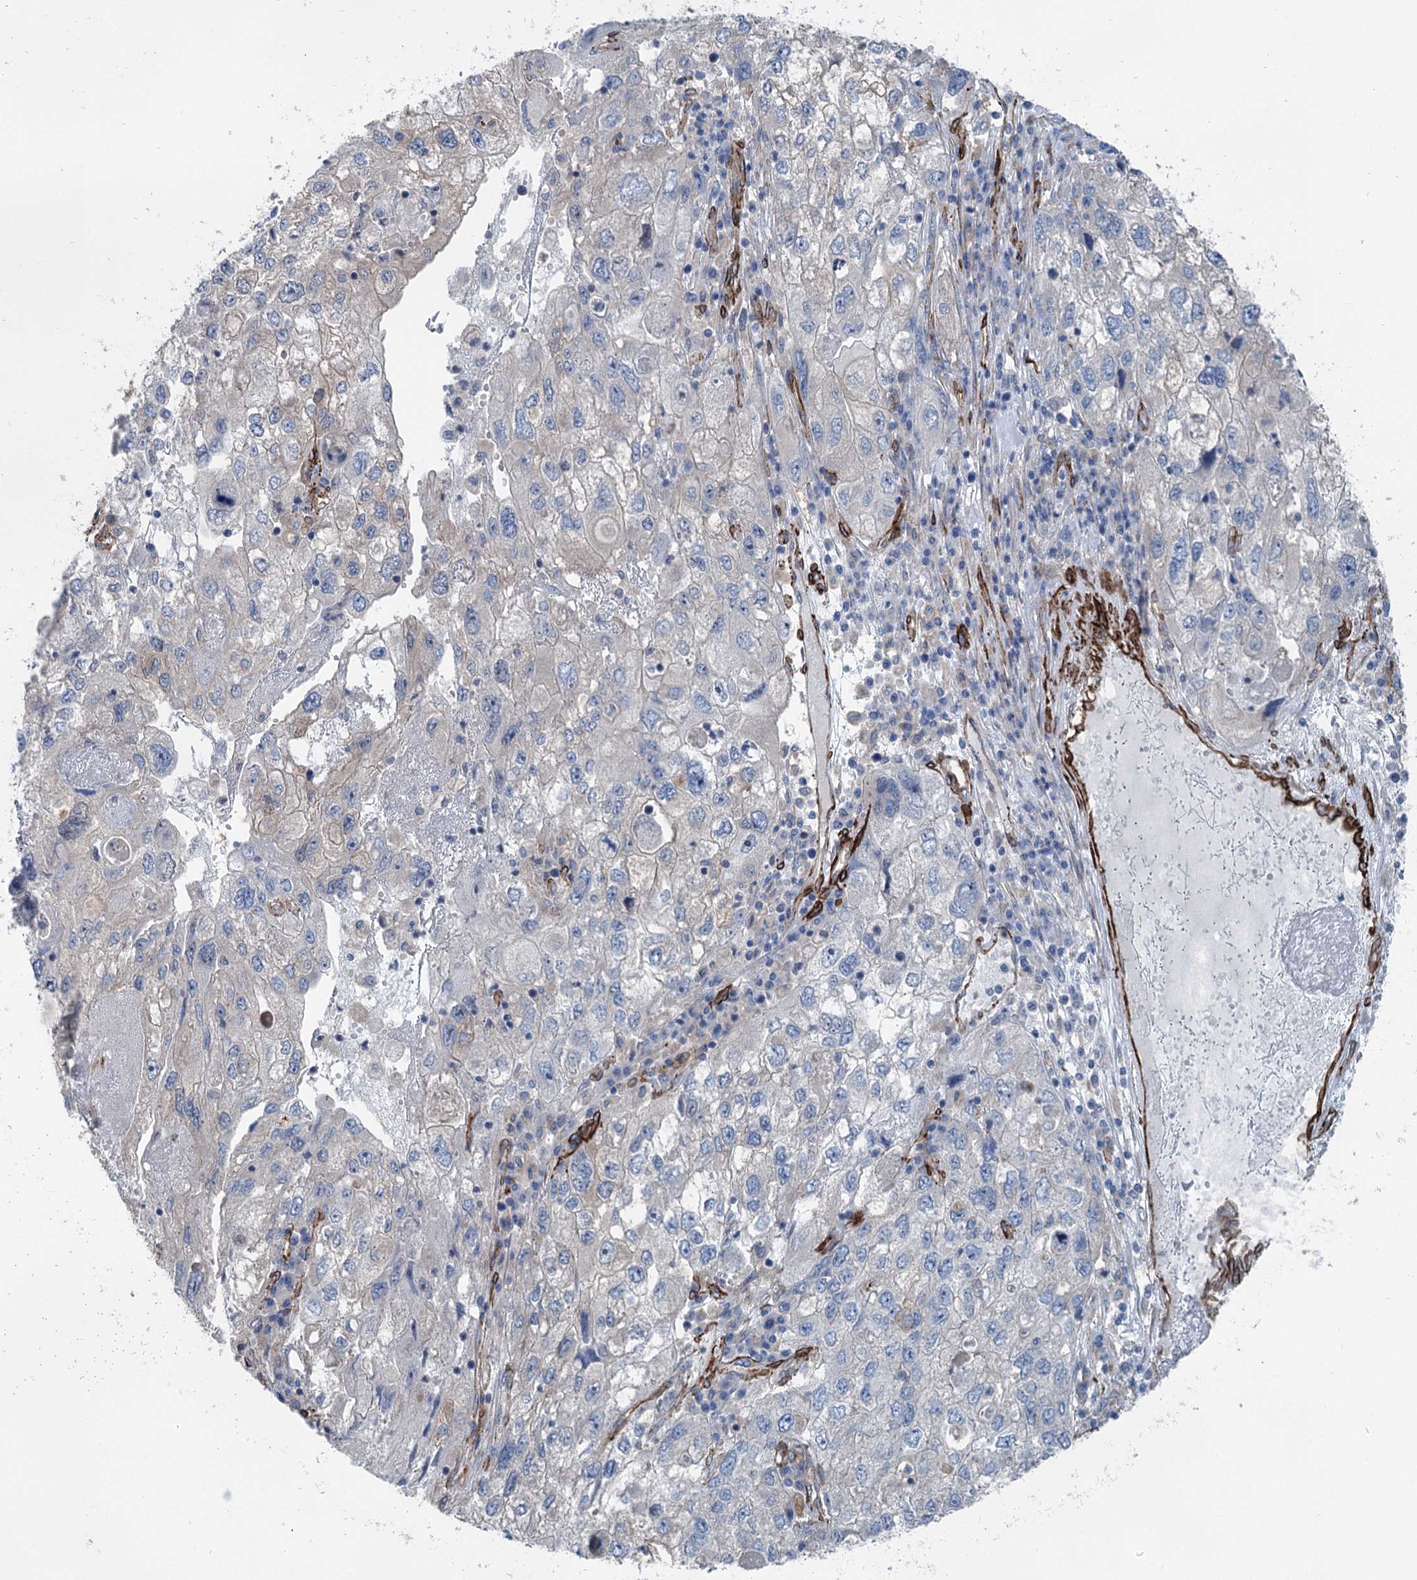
{"staining": {"intensity": "negative", "quantity": "none", "location": "none"}, "tissue": "endometrial cancer", "cell_type": "Tumor cells", "image_type": "cancer", "snomed": [{"axis": "morphology", "description": "Adenocarcinoma, NOS"}, {"axis": "topography", "description": "Endometrium"}], "caption": "Photomicrograph shows no significant protein positivity in tumor cells of endometrial cancer.", "gene": "IQSEC1", "patient": {"sex": "female", "age": 49}}